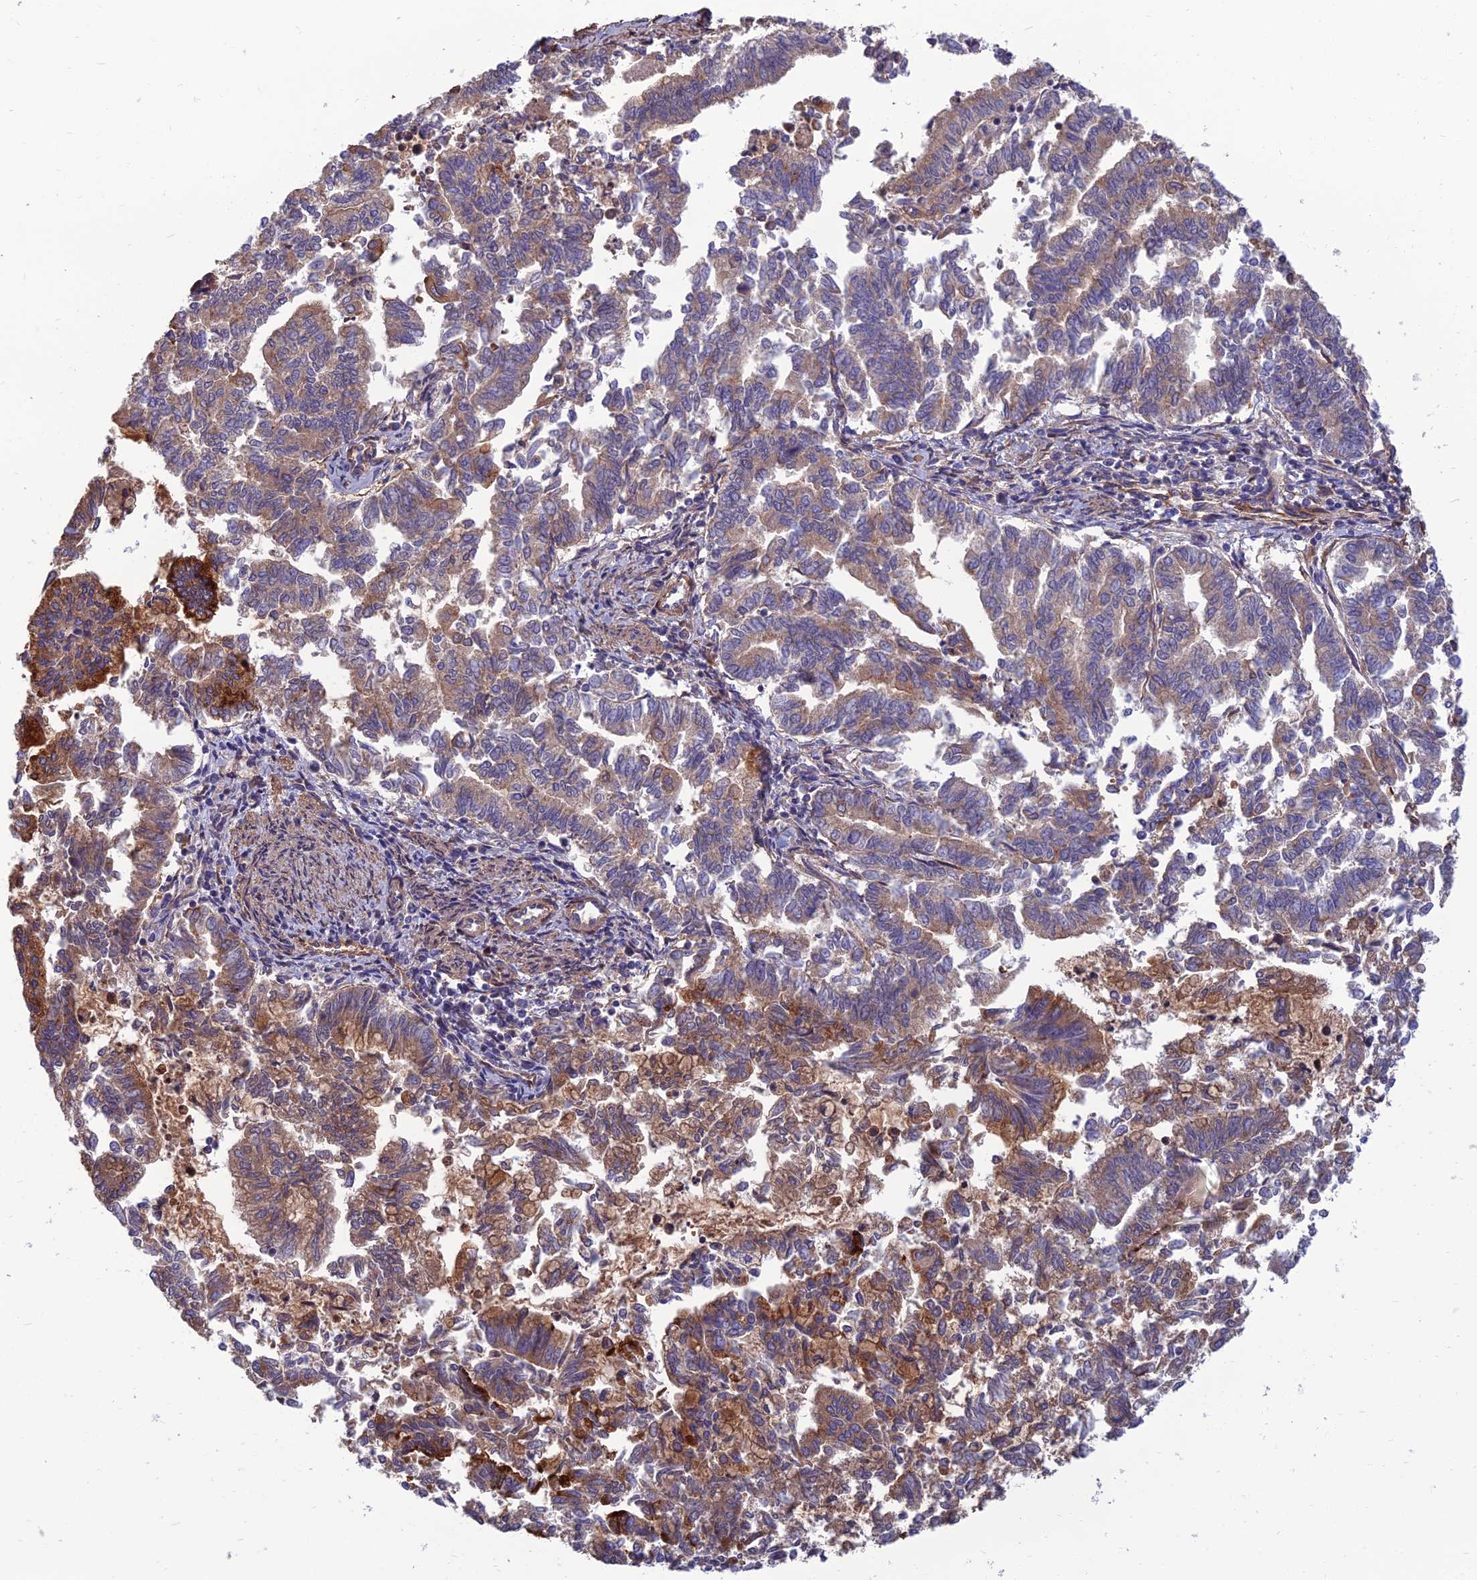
{"staining": {"intensity": "weak", "quantity": "25%-75%", "location": "cytoplasmic/membranous"}, "tissue": "endometrial cancer", "cell_type": "Tumor cells", "image_type": "cancer", "snomed": [{"axis": "morphology", "description": "Adenocarcinoma, NOS"}, {"axis": "topography", "description": "Endometrium"}], "caption": "Immunohistochemistry (IHC) image of neoplastic tissue: human endometrial cancer (adenocarcinoma) stained using immunohistochemistry (IHC) displays low levels of weak protein expression localized specifically in the cytoplasmic/membranous of tumor cells, appearing as a cytoplasmic/membranous brown color.", "gene": "WDR24", "patient": {"sex": "female", "age": 79}}